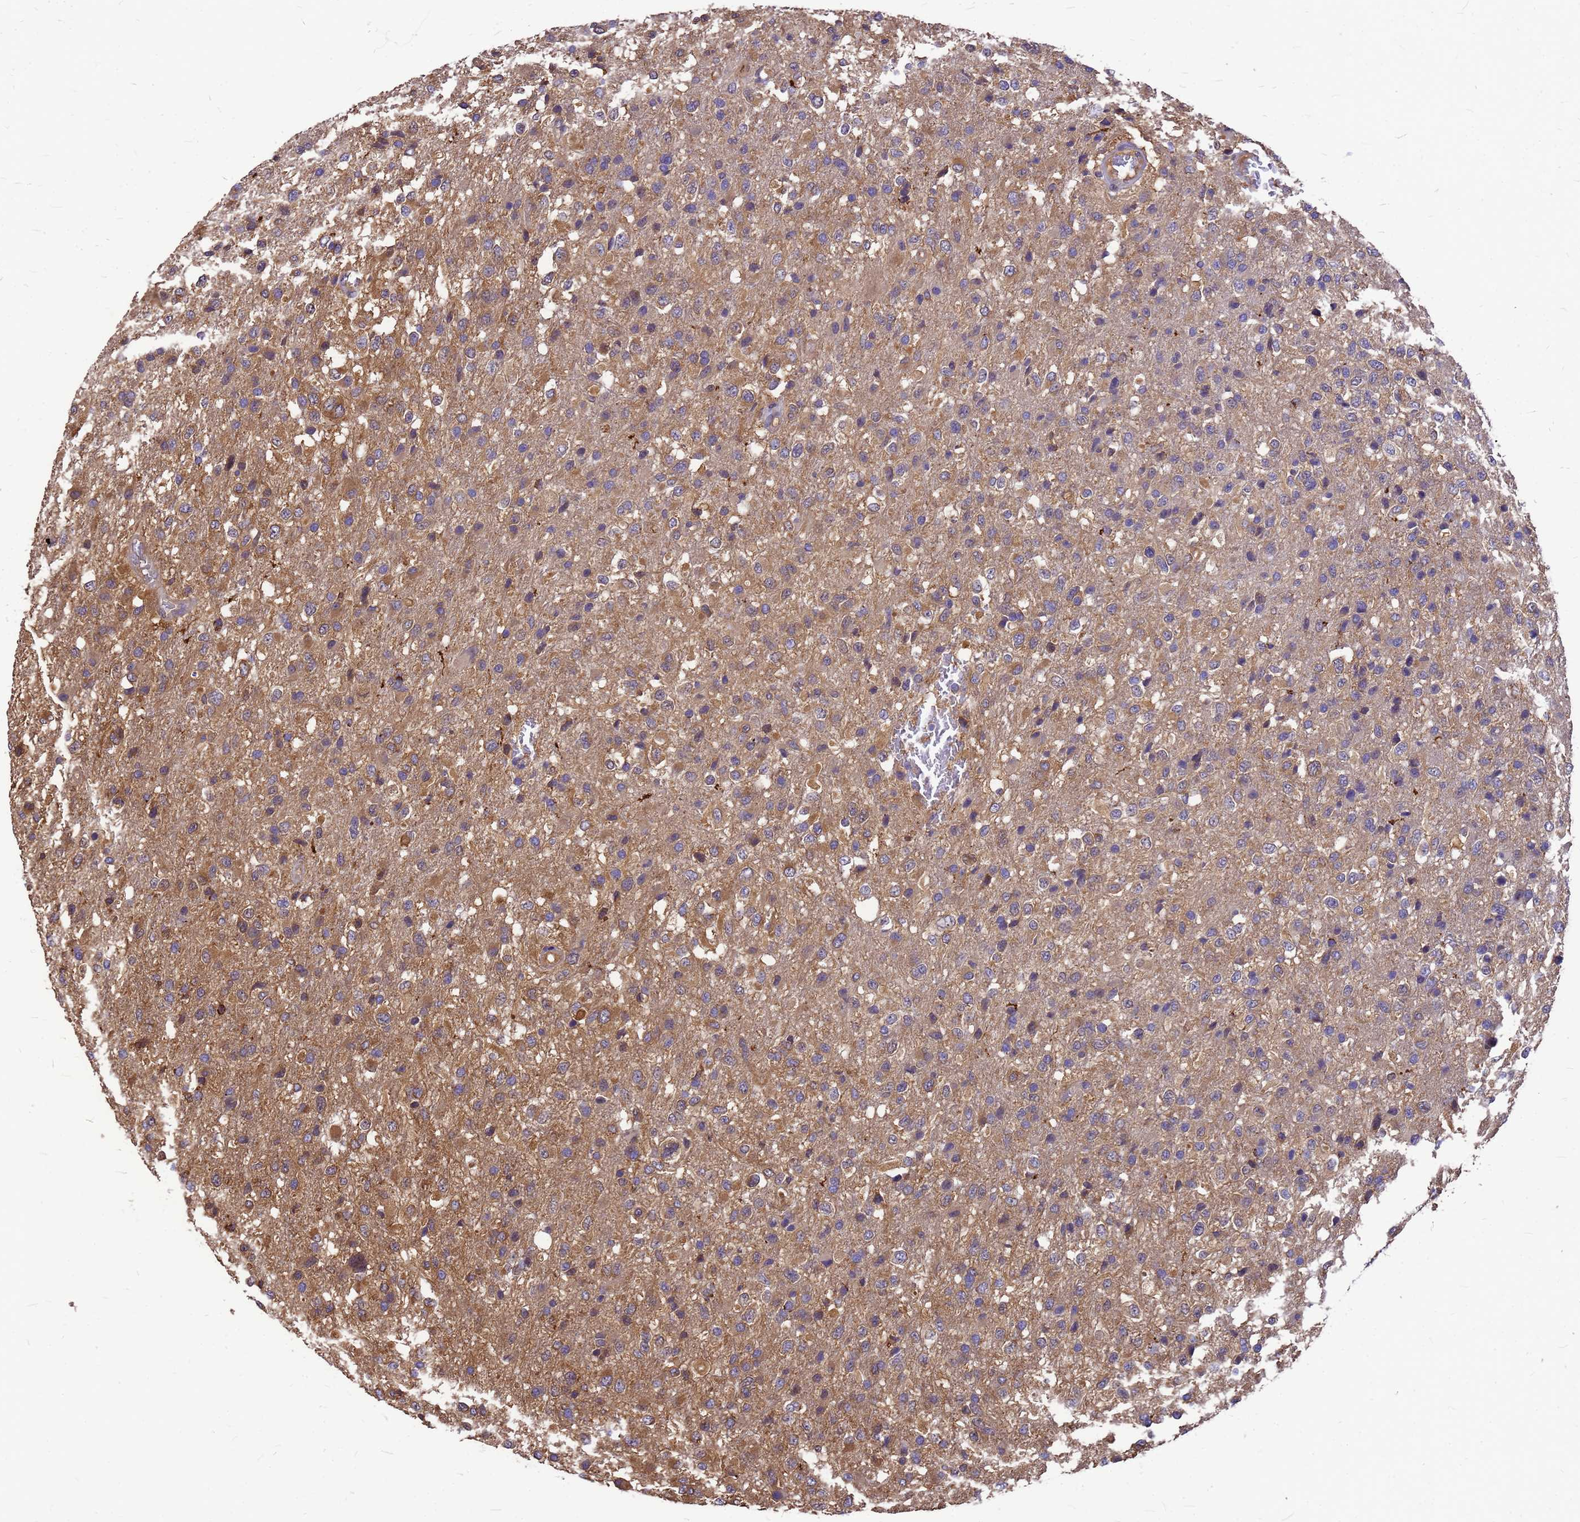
{"staining": {"intensity": "moderate", "quantity": ">75%", "location": "cytoplasmic/membranous"}, "tissue": "glioma", "cell_type": "Tumor cells", "image_type": "cancer", "snomed": [{"axis": "morphology", "description": "Glioma, malignant, High grade"}, {"axis": "topography", "description": "Brain"}], "caption": "A high-resolution histopathology image shows immunohistochemistry staining of malignant glioma (high-grade), which shows moderate cytoplasmic/membranous expression in about >75% of tumor cells.", "gene": "GID4", "patient": {"sex": "female", "age": 74}}